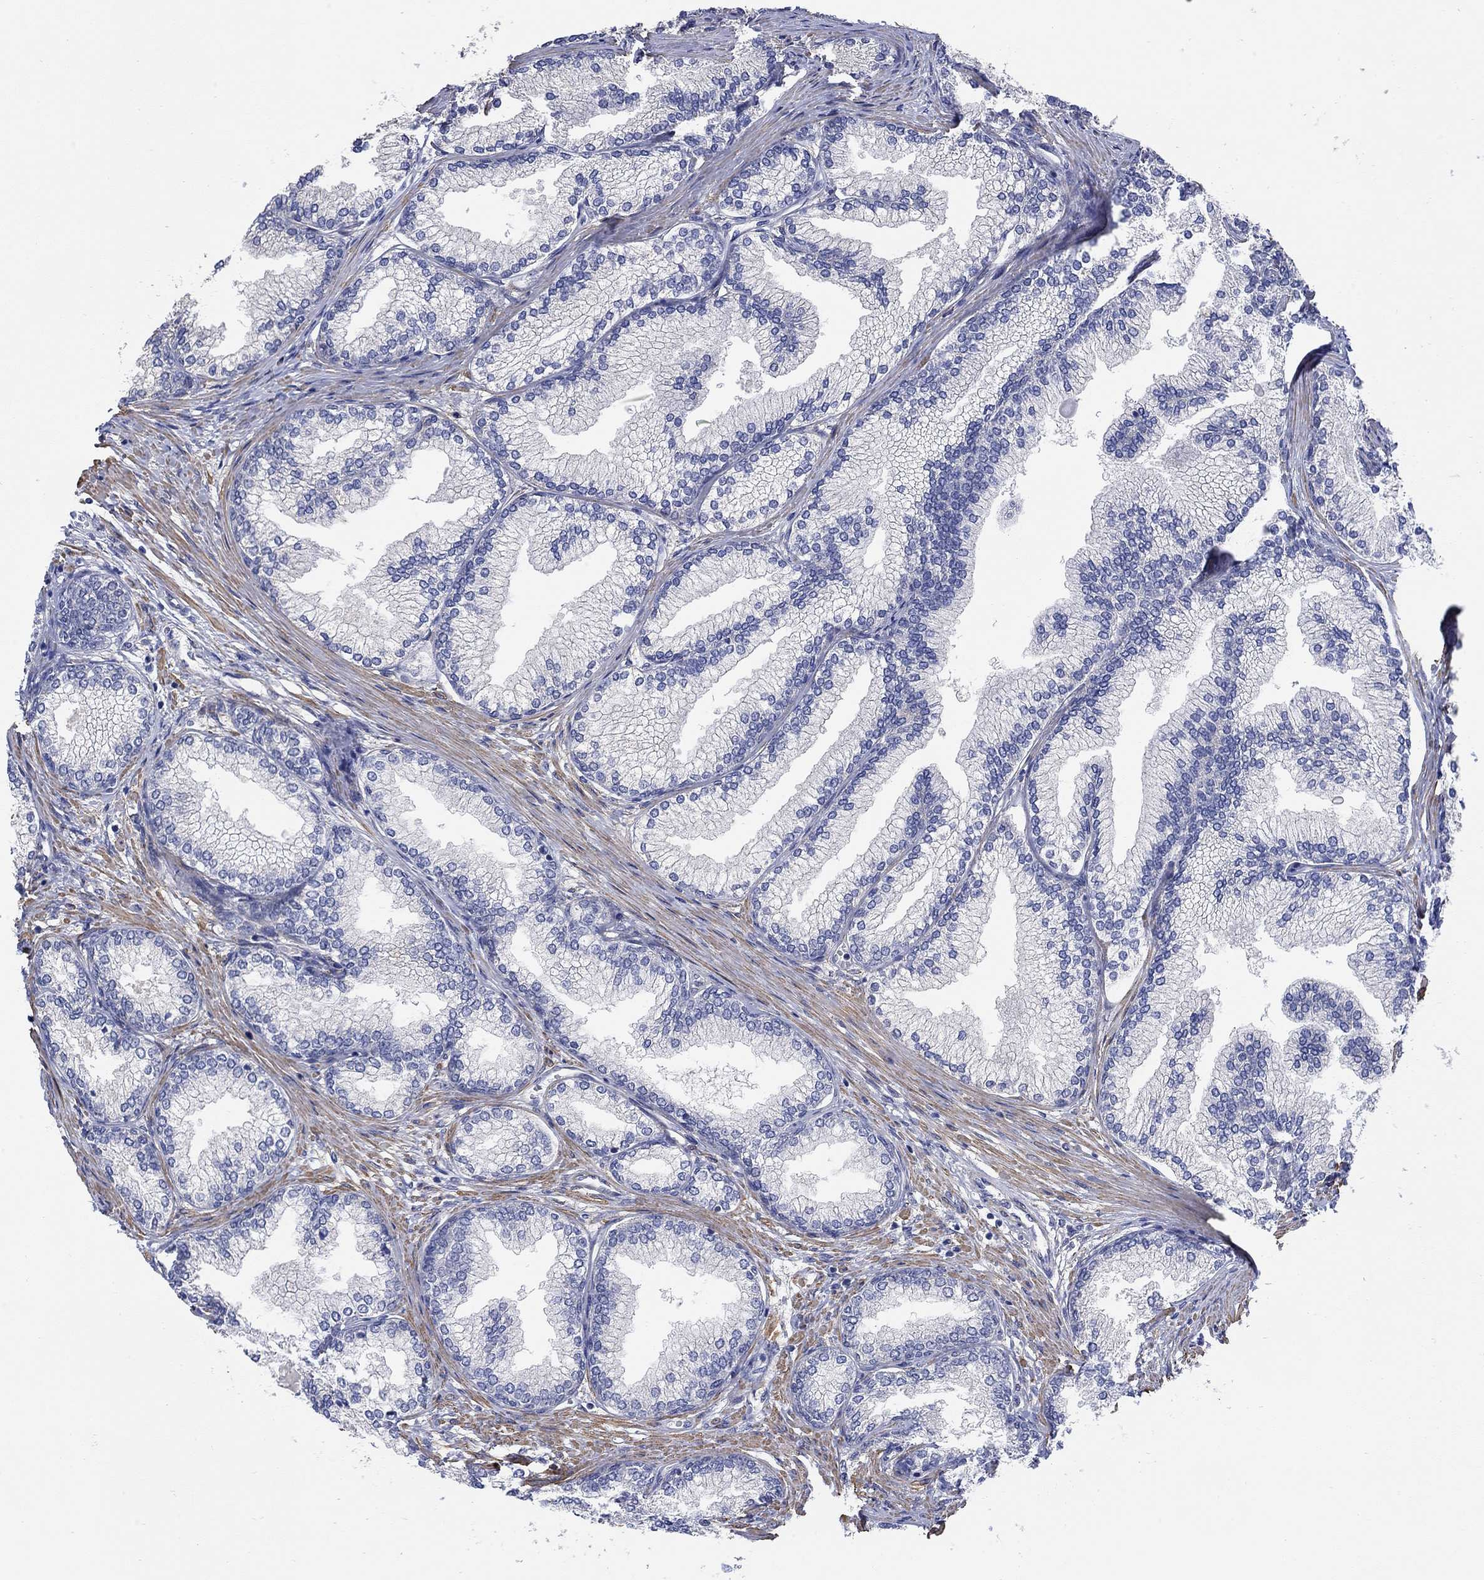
{"staining": {"intensity": "negative", "quantity": "none", "location": "none"}, "tissue": "prostate", "cell_type": "Glandular cells", "image_type": "normal", "snomed": [{"axis": "morphology", "description": "Normal tissue, NOS"}, {"axis": "topography", "description": "Prostate"}], "caption": "Immunohistochemistry of normal prostate displays no positivity in glandular cells. (DAB (3,3'-diaminobenzidine) immunohistochemistry (IHC) with hematoxylin counter stain).", "gene": "SCN7A", "patient": {"sex": "male", "age": 72}}